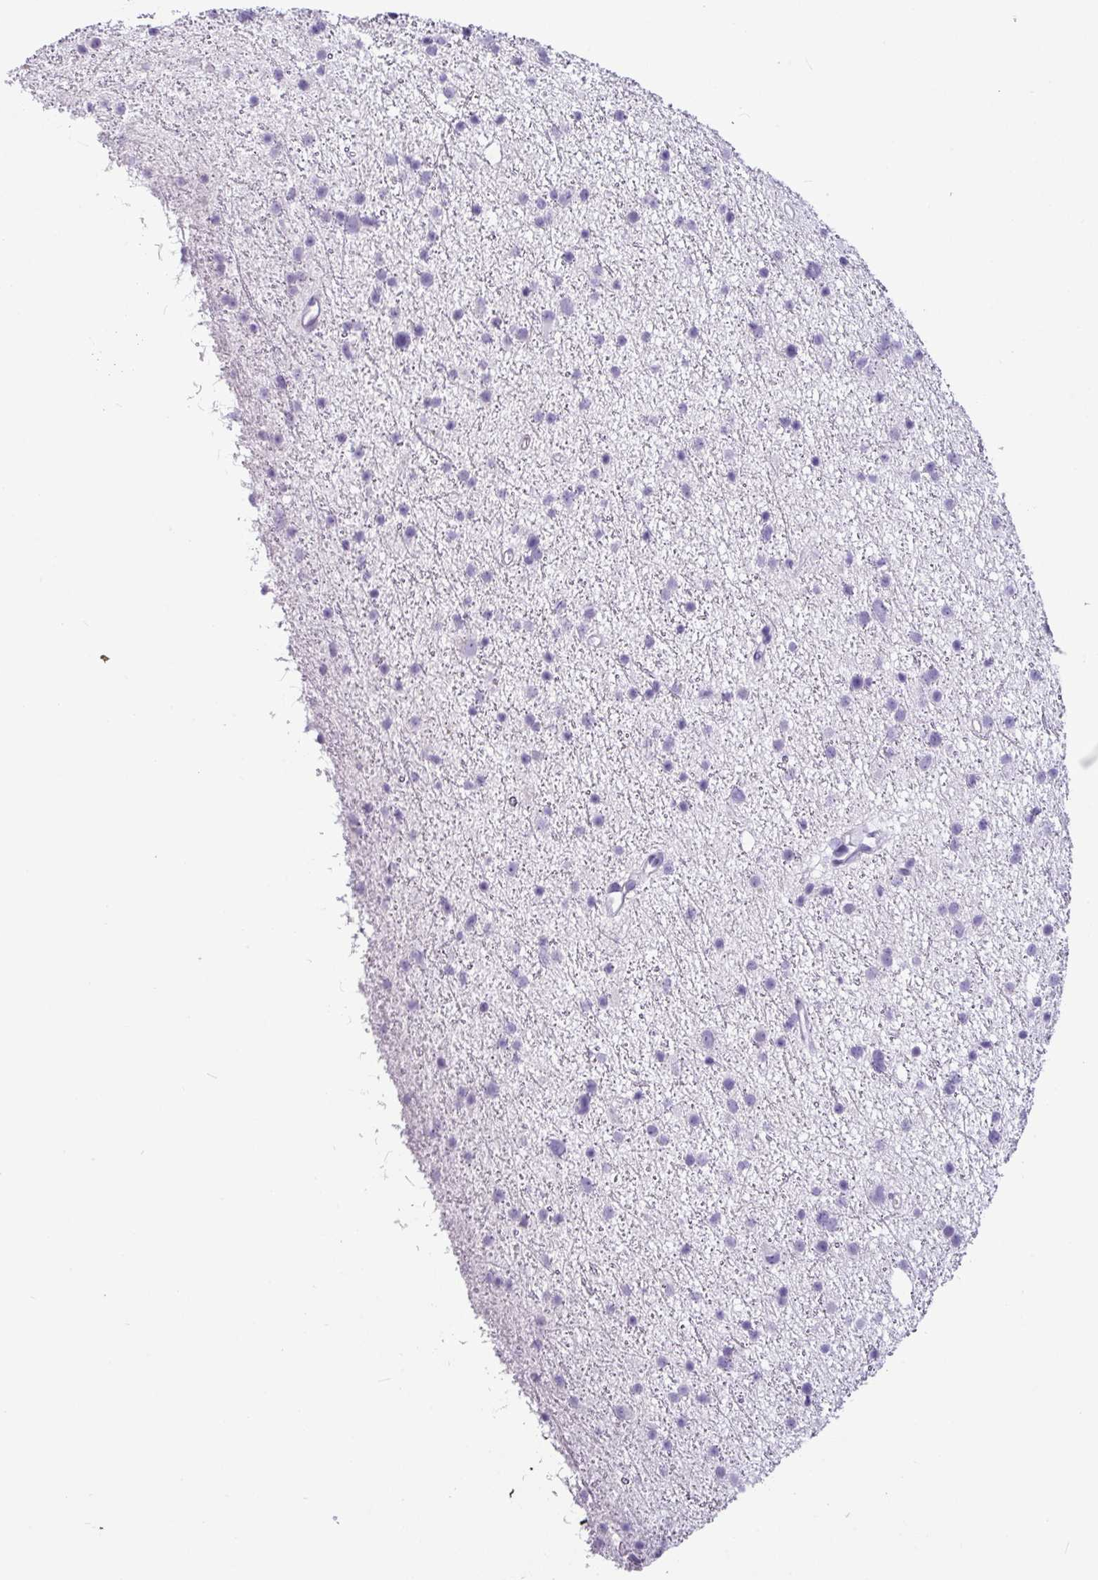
{"staining": {"intensity": "negative", "quantity": "none", "location": "none"}, "tissue": "glioma", "cell_type": "Tumor cells", "image_type": "cancer", "snomed": [{"axis": "morphology", "description": "Glioma, malignant, Low grade"}, {"axis": "topography", "description": "Cerebral cortex"}], "caption": "This photomicrograph is of glioma stained with IHC to label a protein in brown with the nuclei are counter-stained blue. There is no positivity in tumor cells. (DAB (3,3'-diaminobenzidine) immunohistochemistry (IHC) with hematoxylin counter stain).", "gene": "CRYBB2", "patient": {"sex": "female", "age": 39}}